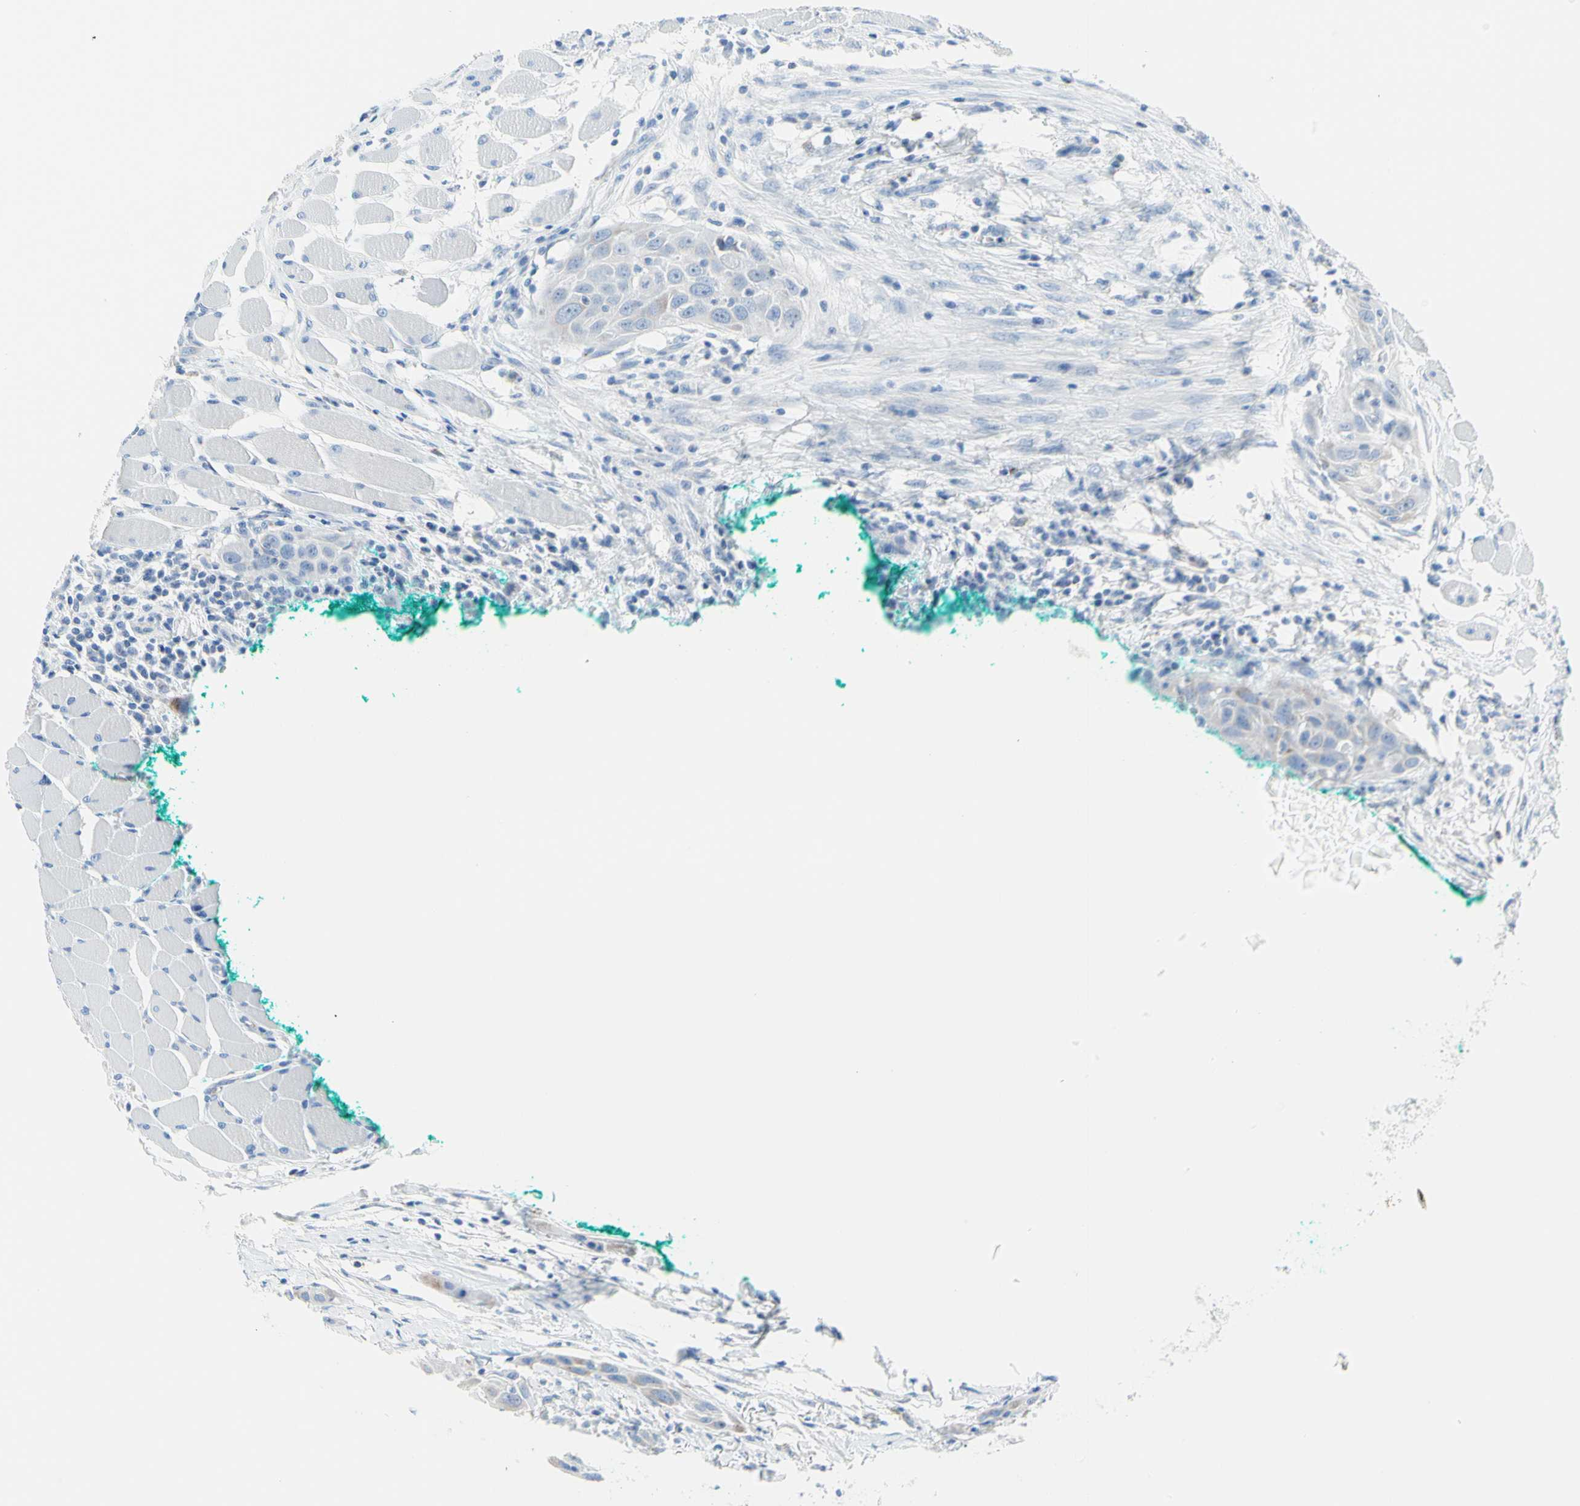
{"staining": {"intensity": "weak", "quantity": "<25%", "location": "cytoplasmic/membranous"}, "tissue": "head and neck cancer", "cell_type": "Tumor cells", "image_type": "cancer", "snomed": [{"axis": "morphology", "description": "Squamous cell carcinoma, NOS"}, {"axis": "topography", "description": "Oral tissue"}, {"axis": "topography", "description": "Head-Neck"}], "caption": "This is an immunohistochemistry (IHC) photomicrograph of human squamous cell carcinoma (head and neck). There is no staining in tumor cells.", "gene": "CYSLTR1", "patient": {"sex": "female", "age": 50}}